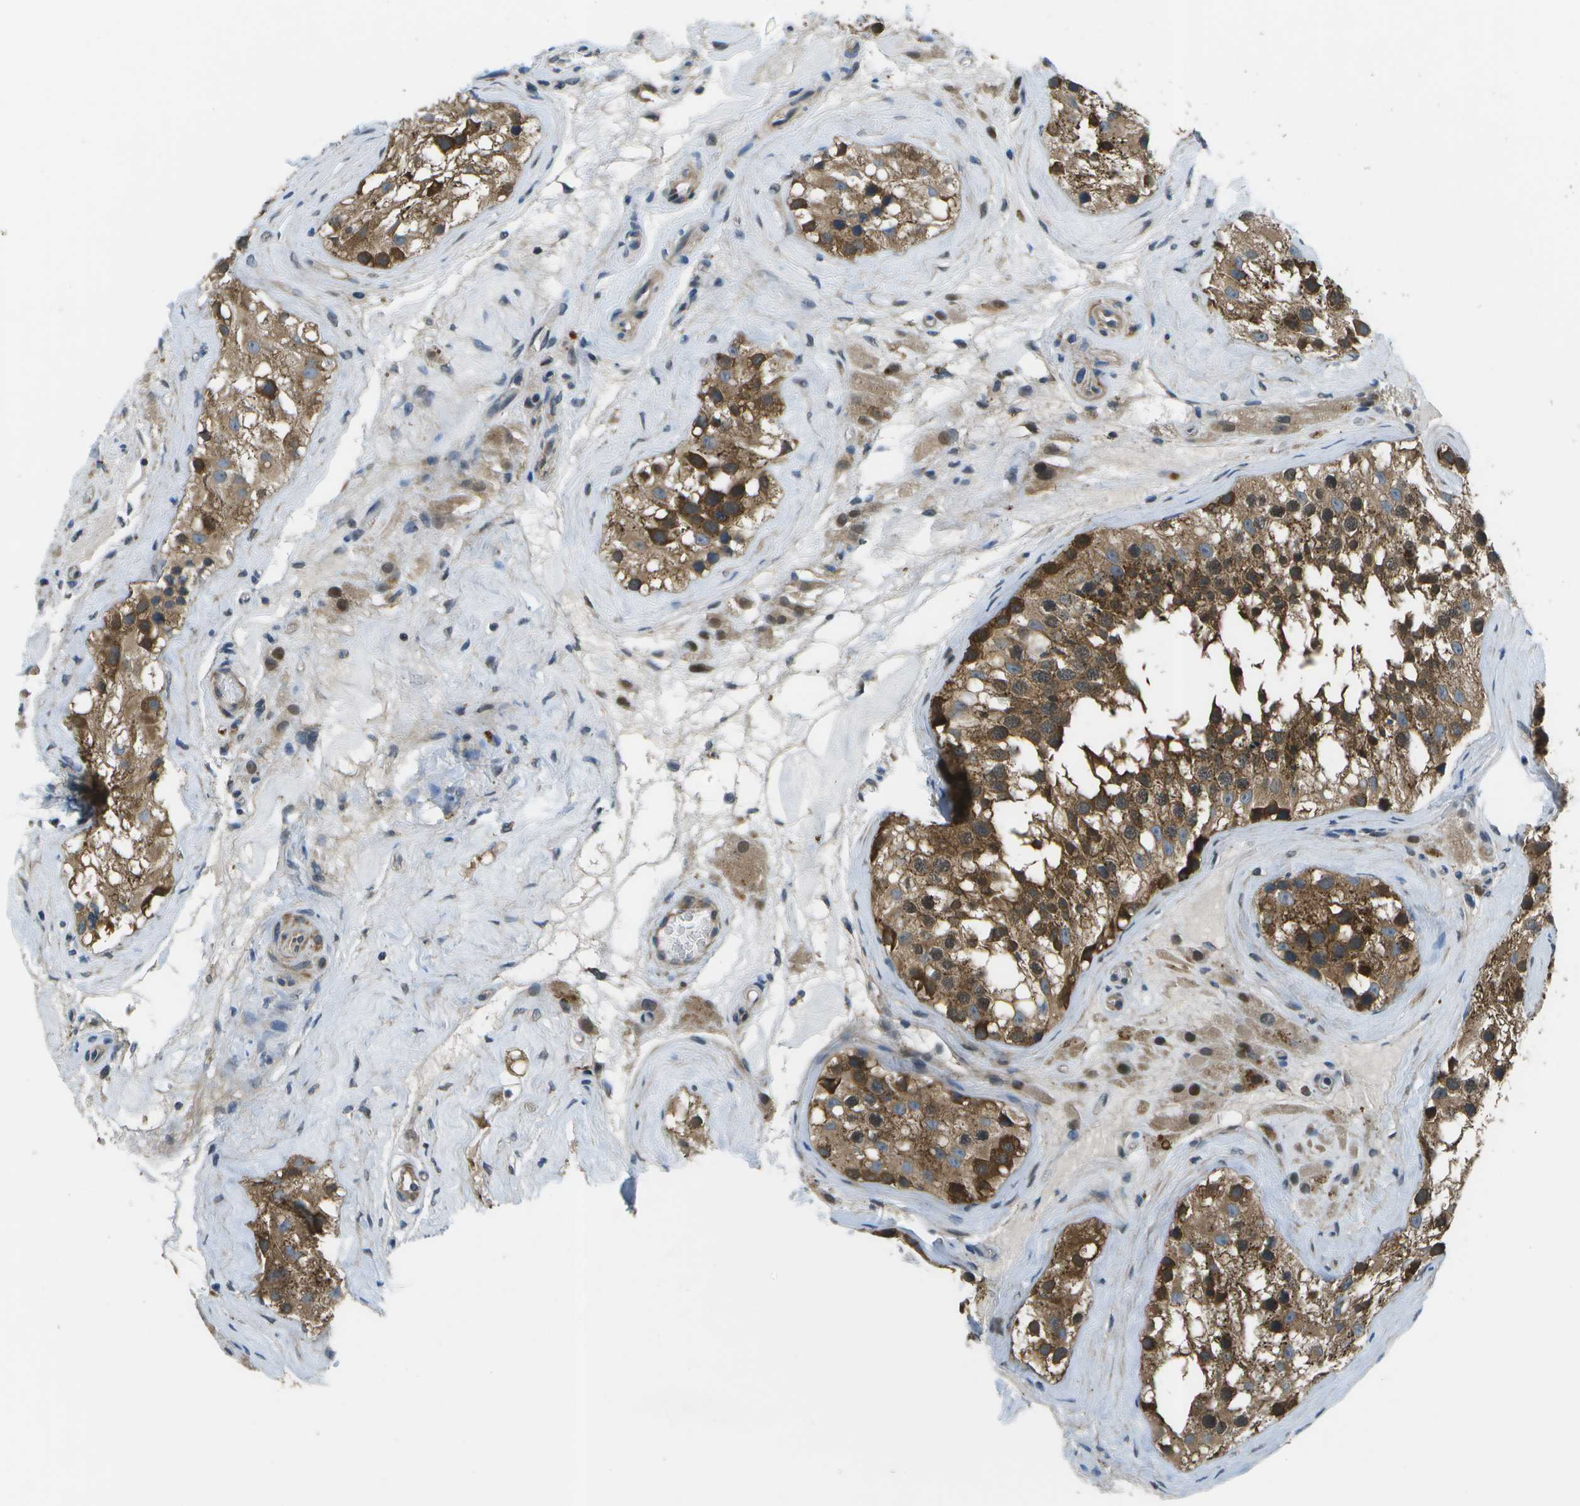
{"staining": {"intensity": "strong", "quantity": ">75%", "location": "cytoplasmic/membranous"}, "tissue": "testis", "cell_type": "Cells in seminiferous ducts", "image_type": "normal", "snomed": [{"axis": "morphology", "description": "Normal tissue, NOS"}, {"axis": "morphology", "description": "Seminoma, NOS"}, {"axis": "topography", "description": "Testis"}], "caption": "Protein analysis of benign testis demonstrates strong cytoplasmic/membranous positivity in about >75% of cells in seminiferous ducts.", "gene": "ENPP5", "patient": {"sex": "male", "age": 71}}